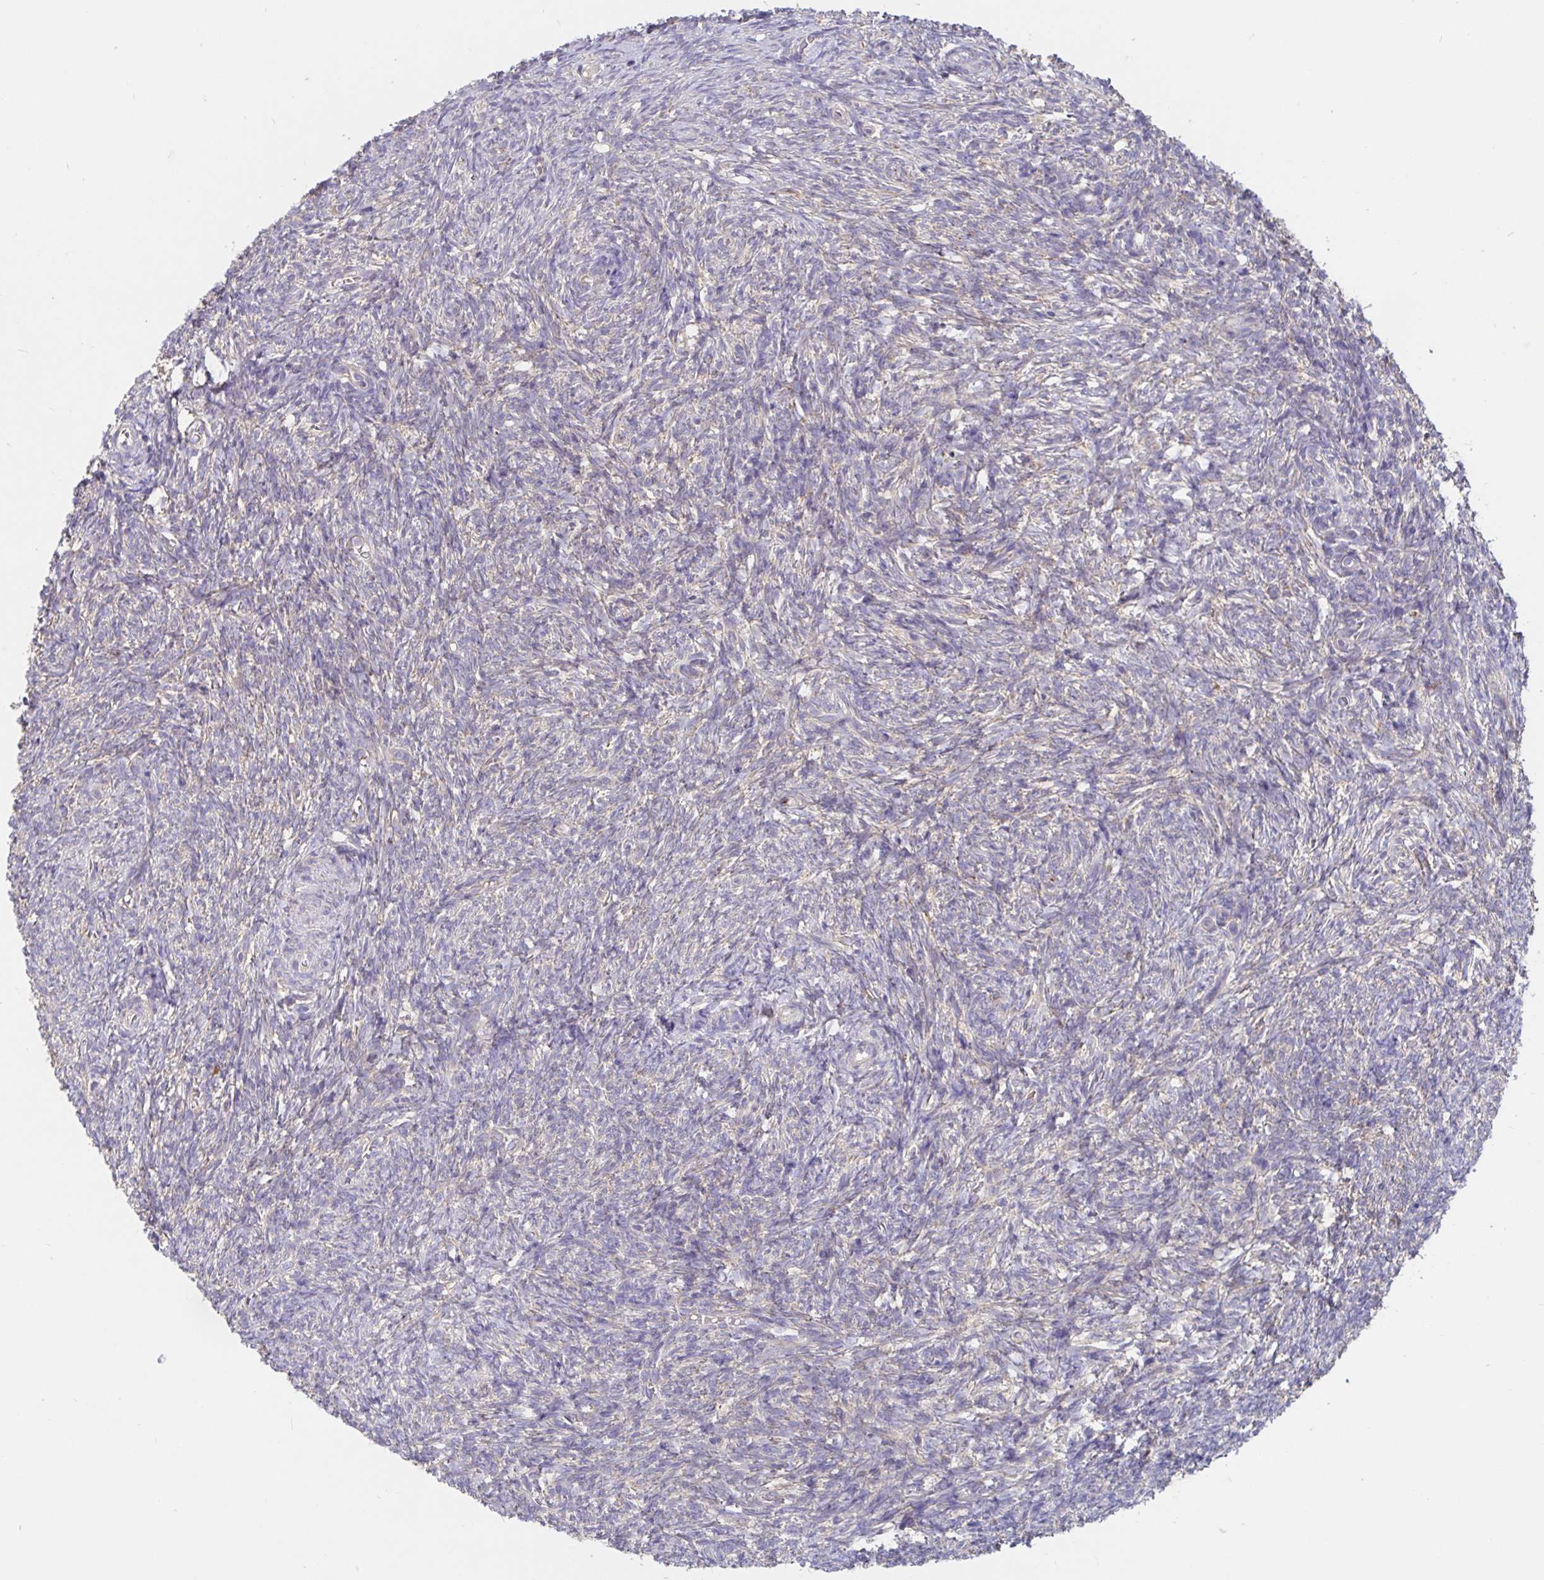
{"staining": {"intensity": "negative", "quantity": "none", "location": "none"}, "tissue": "ovary", "cell_type": "Ovarian stroma cells", "image_type": "normal", "snomed": [{"axis": "morphology", "description": "Normal tissue, NOS"}, {"axis": "topography", "description": "Ovary"}], "caption": "Immunohistochemical staining of benign ovary demonstrates no significant expression in ovarian stroma cells. (Brightfield microscopy of DAB immunohistochemistry at high magnification).", "gene": "PRDX3", "patient": {"sex": "female", "age": 39}}